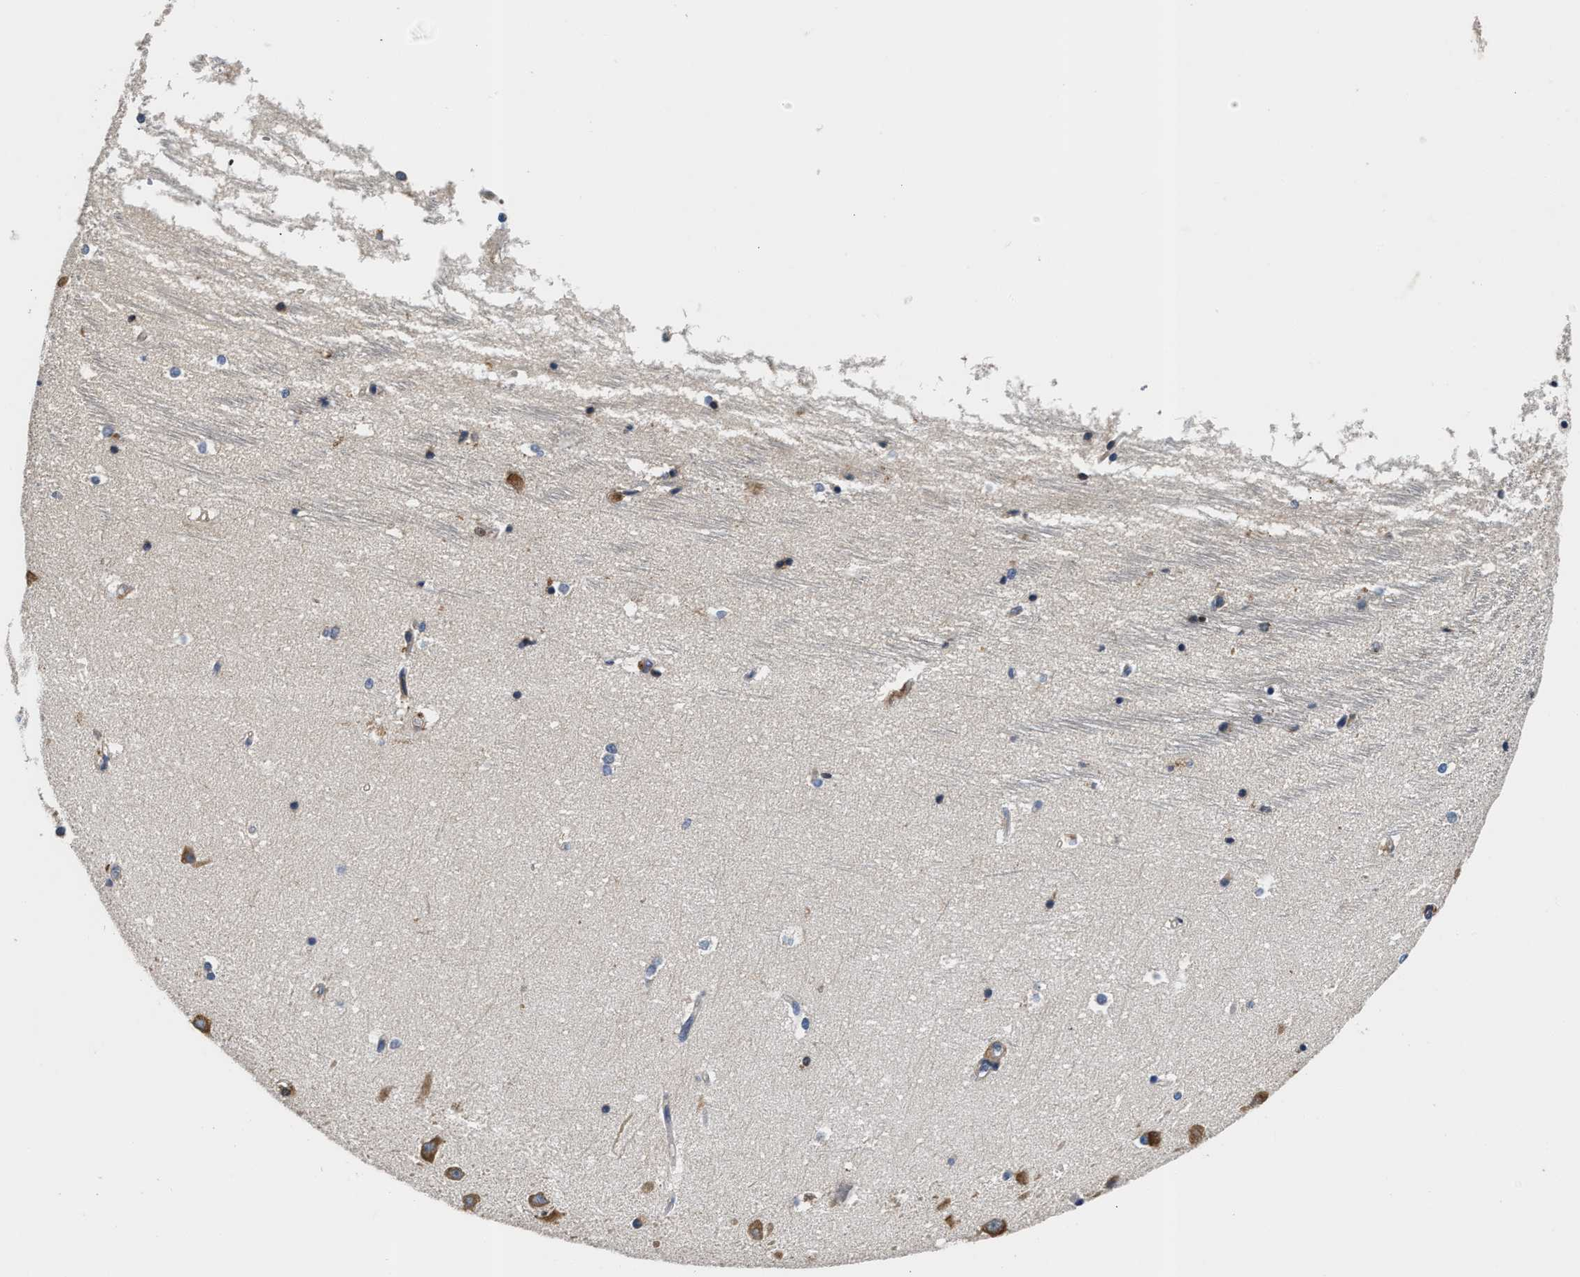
{"staining": {"intensity": "weak", "quantity": "<25%", "location": "cytoplasmic/membranous"}, "tissue": "hippocampus", "cell_type": "Glial cells", "image_type": "normal", "snomed": [{"axis": "morphology", "description": "Normal tissue, NOS"}, {"axis": "topography", "description": "Hippocampus"}], "caption": "A high-resolution histopathology image shows immunohistochemistry staining of benign hippocampus, which exhibits no significant positivity in glial cells.", "gene": "OSTF1", "patient": {"sex": "male", "age": 45}}